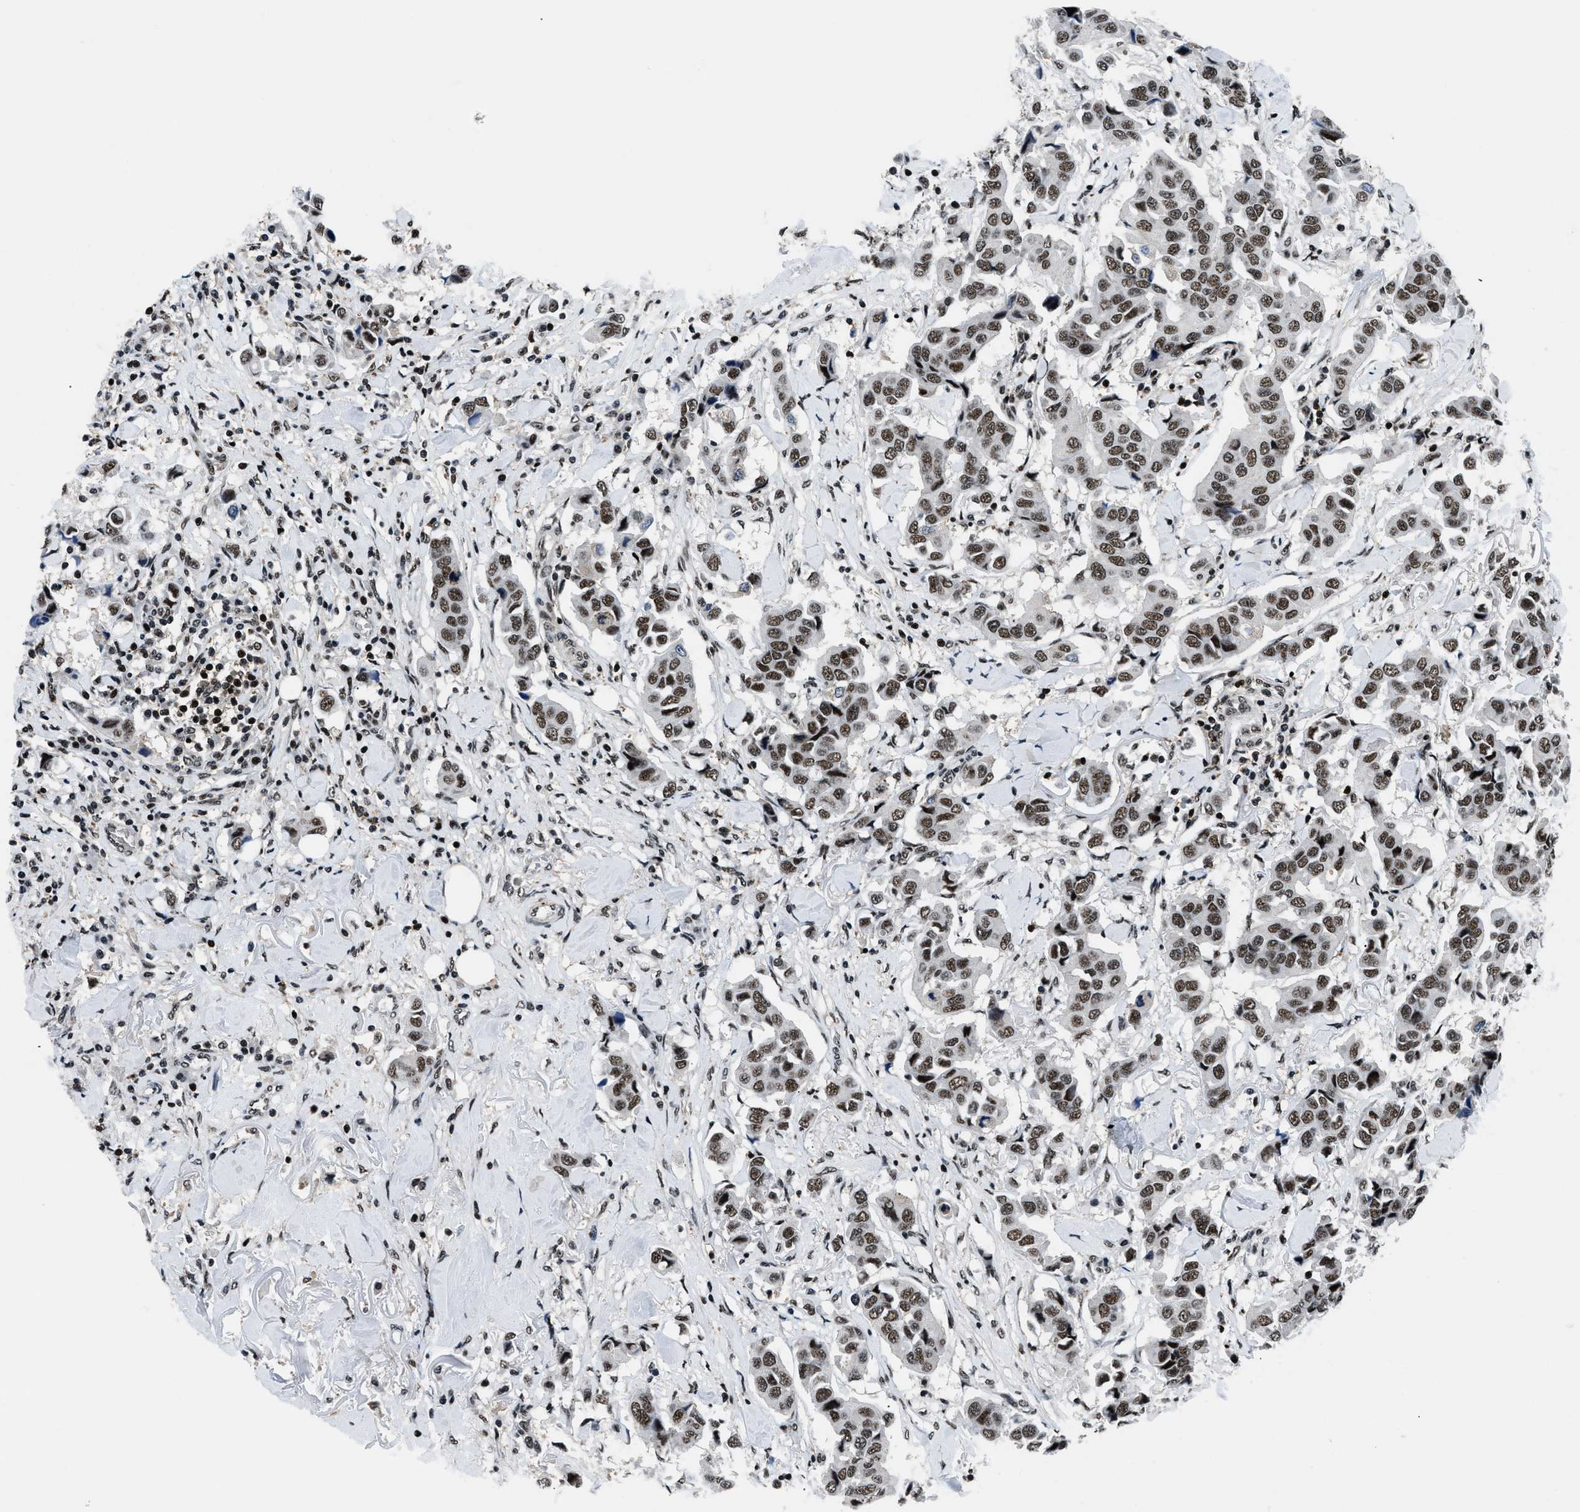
{"staining": {"intensity": "strong", "quantity": ">75%", "location": "nuclear"}, "tissue": "breast cancer", "cell_type": "Tumor cells", "image_type": "cancer", "snomed": [{"axis": "morphology", "description": "Duct carcinoma"}, {"axis": "topography", "description": "Breast"}], "caption": "Protein expression analysis of human intraductal carcinoma (breast) reveals strong nuclear staining in about >75% of tumor cells. (Stains: DAB (3,3'-diaminobenzidine) in brown, nuclei in blue, Microscopy: brightfield microscopy at high magnification).", "gene": "SMARCB1", "patient": {"sex": "female", "age": 80}}